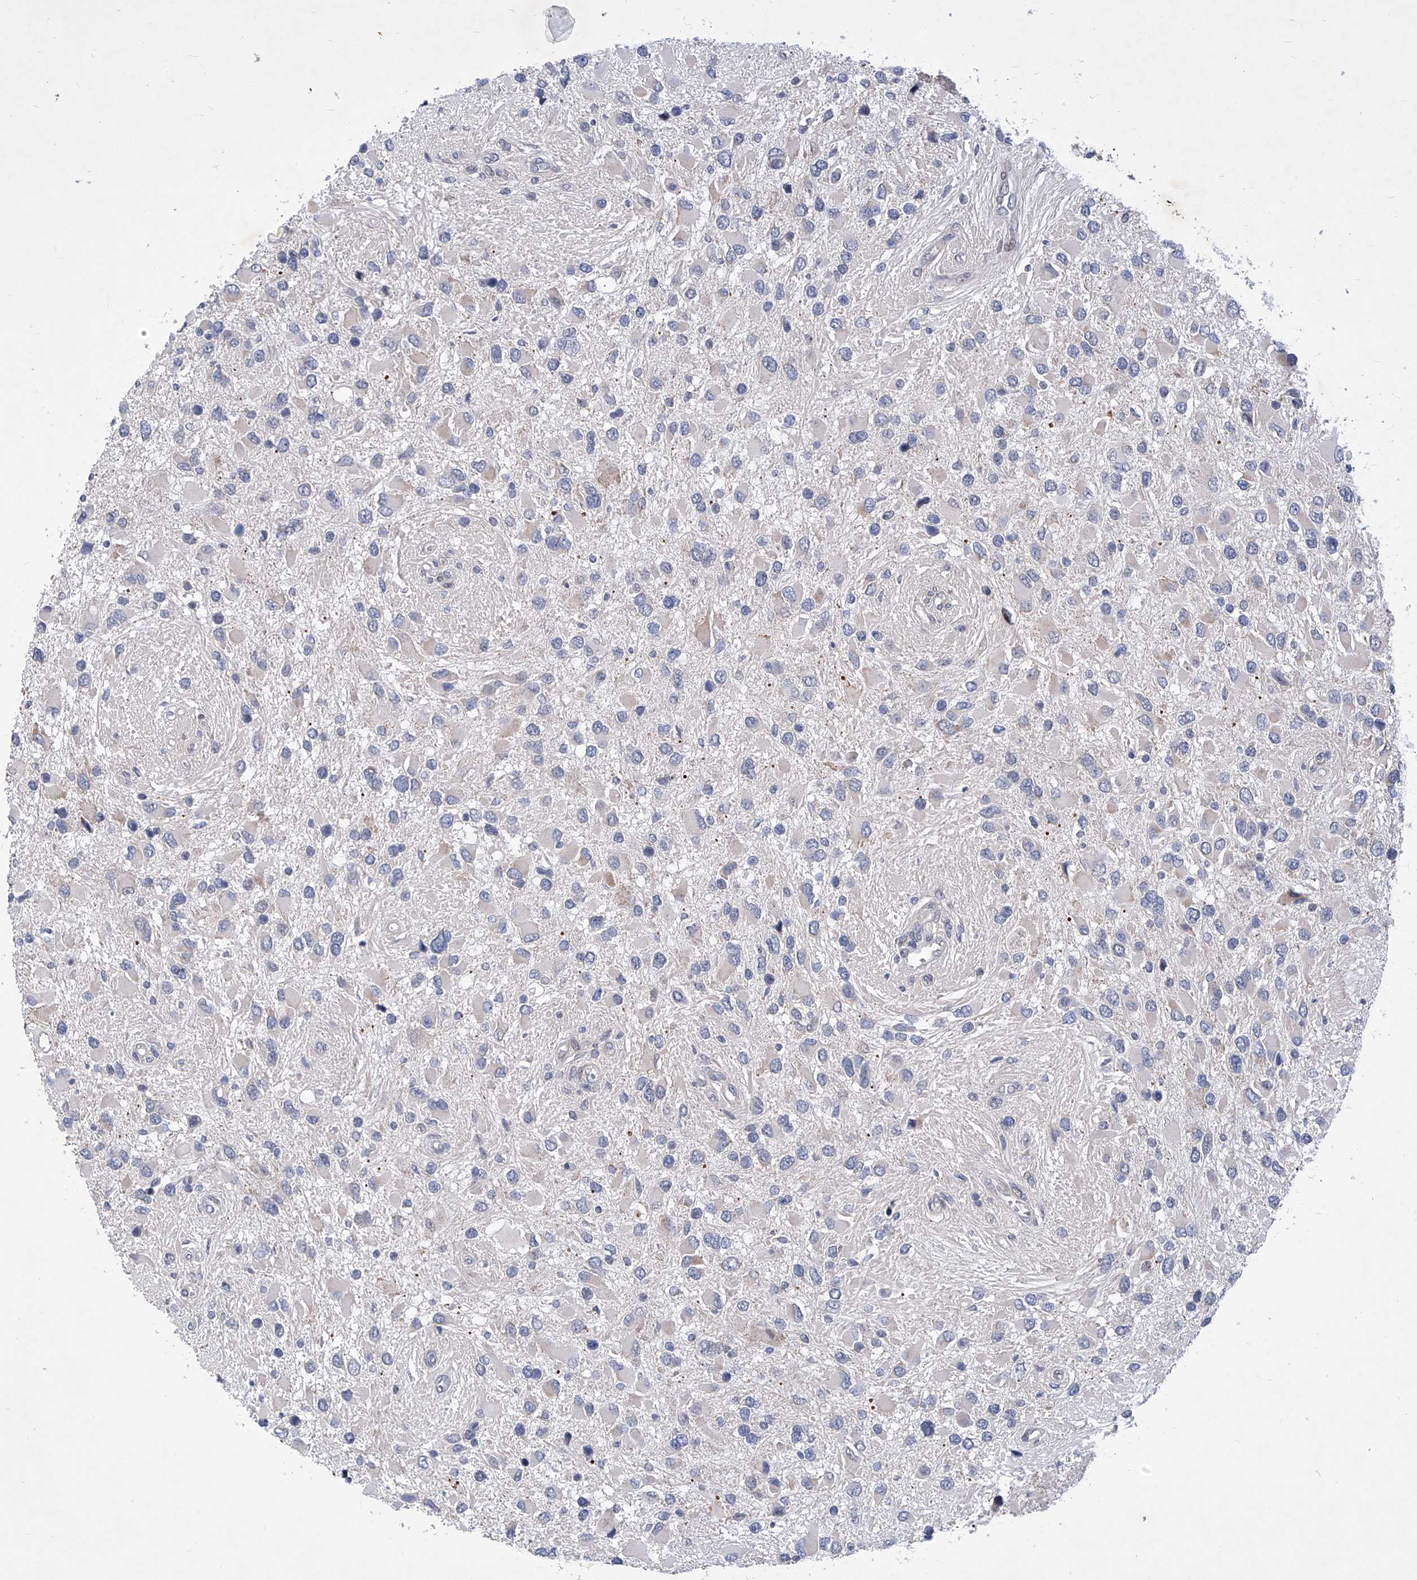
{"staining": {"intensity": "negative", "quantity": "none", "location": "none"}, "tissue": "glioma", "cell_type": "Tumor cells", "image_type": "cancer", "snomed": [{"axis": "morphology", "description": "Glioma, malignant, High grade"}, {"axis": "topography", "description": "Brain"}], "caption": "Immunohistochemical staining of high-grade glioma (malignant) shows no significant expression in tumor cells. The staining is performed using DAB (3,3'-diaminobenzidine) brown chromogen with nuclei counter-stained in using hematoxylin.", "gene": "NUFIP1", "patient": {"sex": "male", "age": 53}}